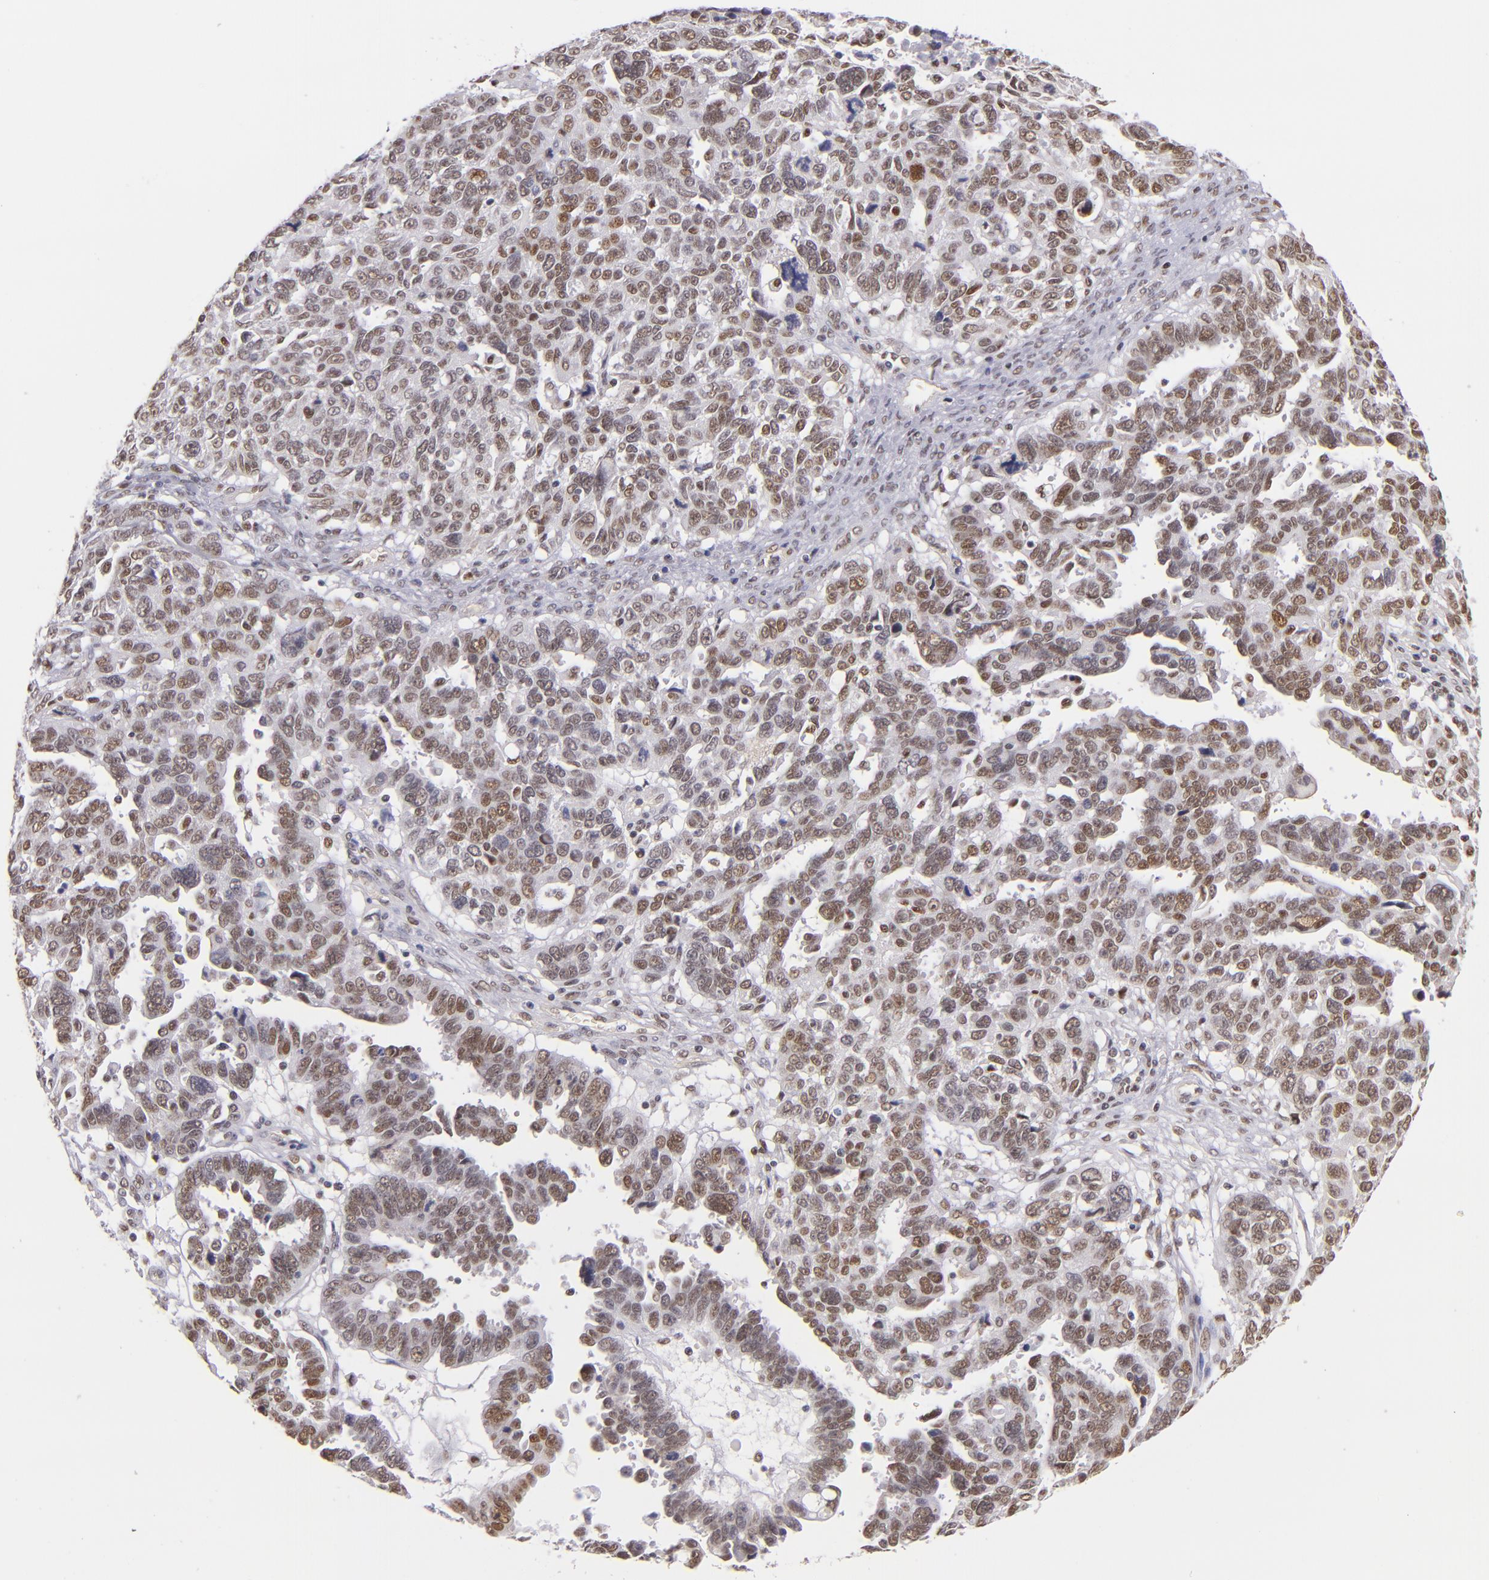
{"staining": {"intensity": "weak", "quantity": ">75%", "location": "nuclear"}, "tissue": "ovarian cancer", "cell_type": "Tumor cells", "image_type": "cancer", "snomed": [{"axis": "morphology", "description": "Carcinoma, endometroid"}, {"axis": "morphology", "description": "Cystadenocarcinoma, serous, NOS"}, {"axis": "topography", "description": "Ovary"}], "caption": "A low amount of weak nuclear positivity is seen in approximately >75% of tumor cells in ovarian serous cystadenocarcinoma tissue. (DAB IHC, brown staining for protein, blue staining for nuclei).", "gene": "NCOR2", "patient": {"sex": "female", "age": 45}}